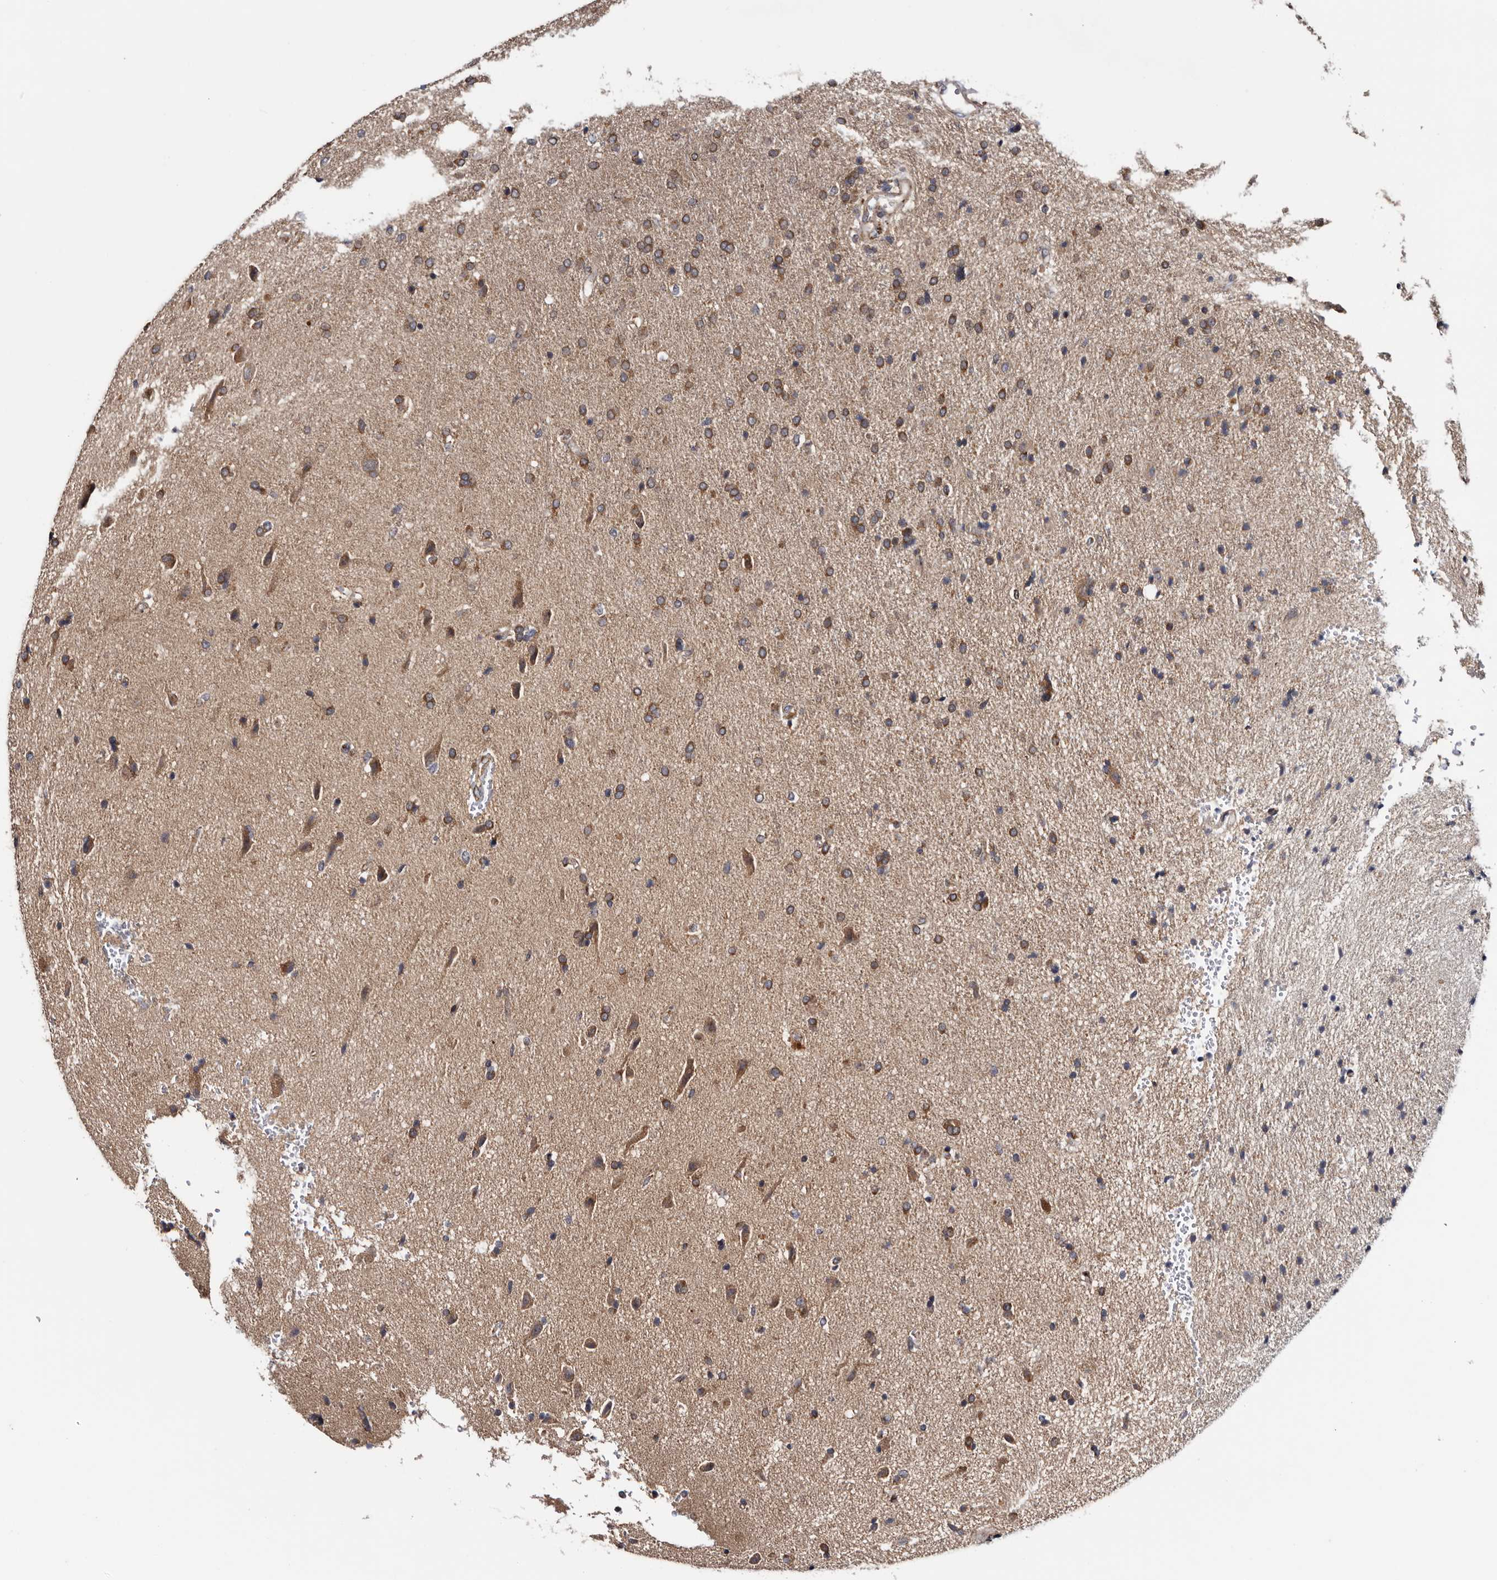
{"staining": {"intensity": "moderate", "quantity": "25%-75%", "location": "cytoplasmic/membranous"}, "tissue": "glioma", "cell_type": "Tumor cells", "image_type": "cancer", "snomed": [{"axis": "morphology", "description": "Glioma, malignant, High grade"}, {"axis": "topography", "description": "Brain"}], "caption": "A brown stain shows moderate cytoplasmic/membranous expression of a protein in human glioma tumor cells. (Brightfield microscopy of DAB IHC at high magnification).", "gene": "ARMCX2", "patient": {"sex": "male", "age": 72}}